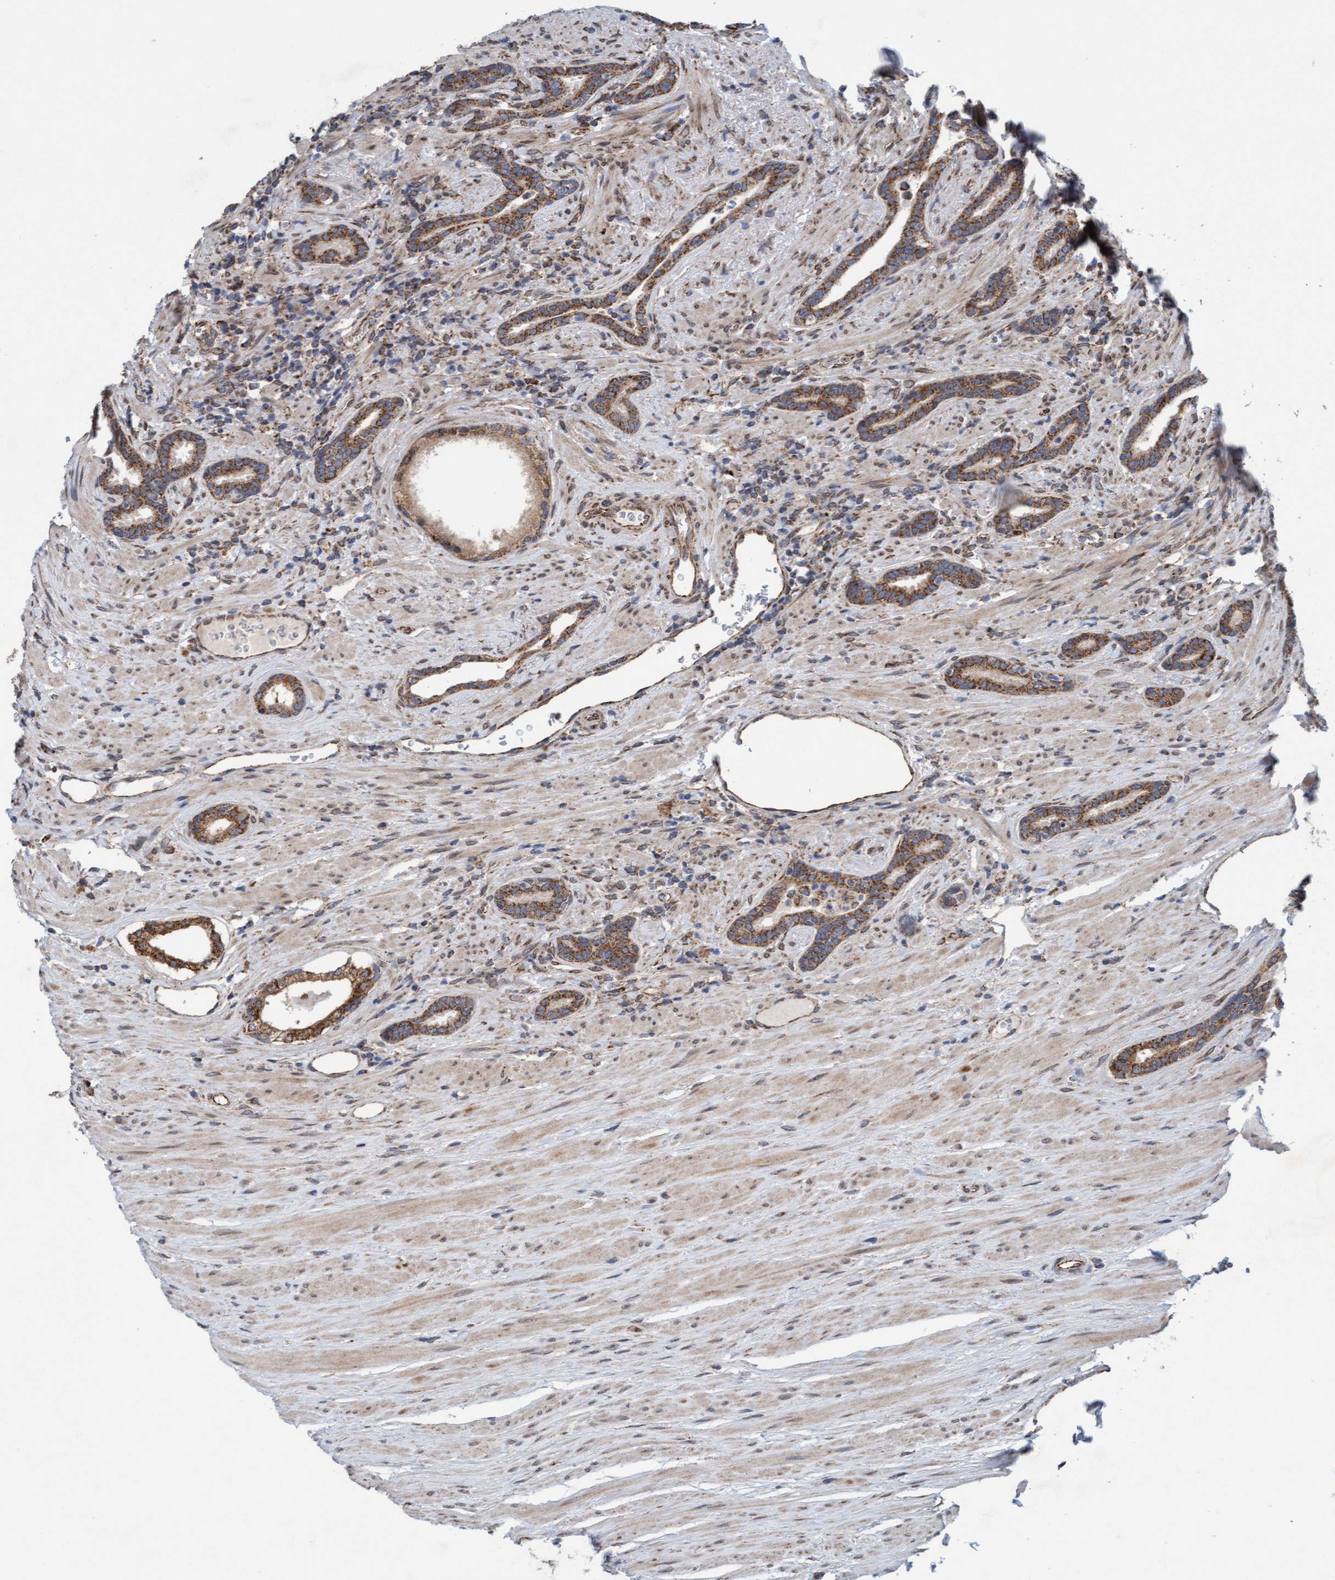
{"staining": {"intensity": "moderate", "quantity": ">75%", "location": "cytoplasmic/membranous"}, "tissue": "prostate cancer", "cell_type": "Tumor cells", "image_type": "cancer", "snomed": [{"axis": "morphology", "description": "Adenocarcinoma, High grade"}, {"axis": "topography", "description": "Prostate"}], "caption": "Adenocarcinoma (high-grade) (prostate) stained with immunohistochemistry (IHC) demonstrates moderate cytoplasmic/membranous positivity in approximately >75% of tumor cells. (brown staining indicates protein expression, while blue staining denotes nuclei).", "gene": "MRPS23", "patient": {"sex": "male", "age": 71}}